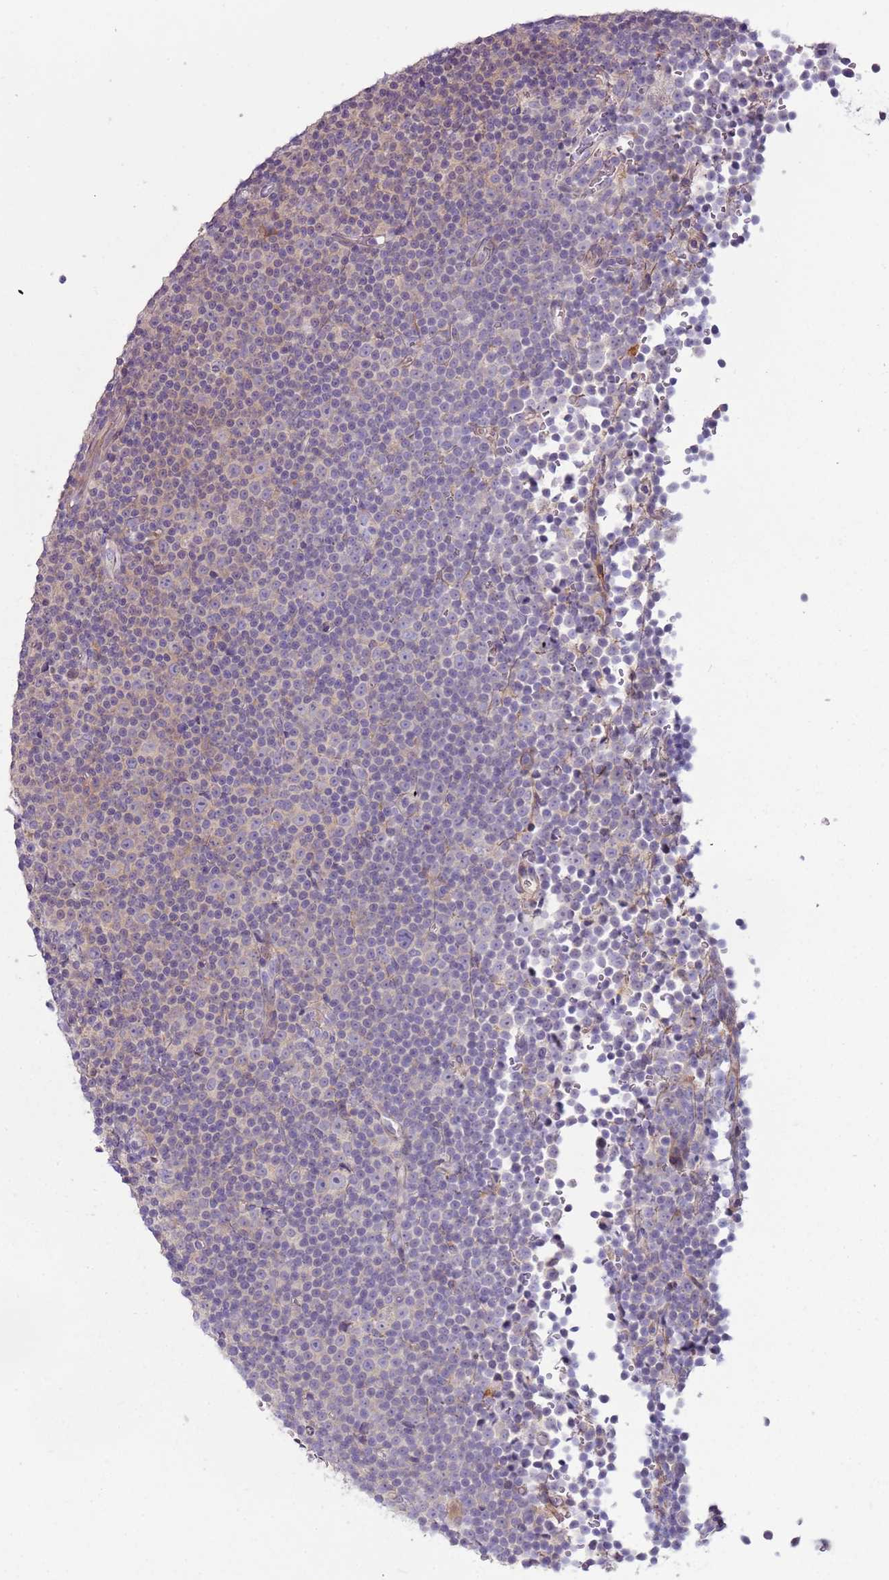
{"staining": {"intensity": "negative", "quantity": "none", "location": "none"}, "tissue": "lymphoma", "cell_type": "Tumor cells", "image_type": "cancer", "snomed": [{"axis": "morphology", "description": "Malignant lymphoma, non-Hodgkin's type, Low grade"}, {"axis": "topography", "description": "Lymph node"}], "caption": "High power microscopy image of an immunohistochemistry photomicrograph of malignant lymphoma, non-Hodgkin's type (low-grade), revealing no significant staining in tumor cells.", "gene": "ARHGAP5", "patient": {"sex": "female", "age": 67}}